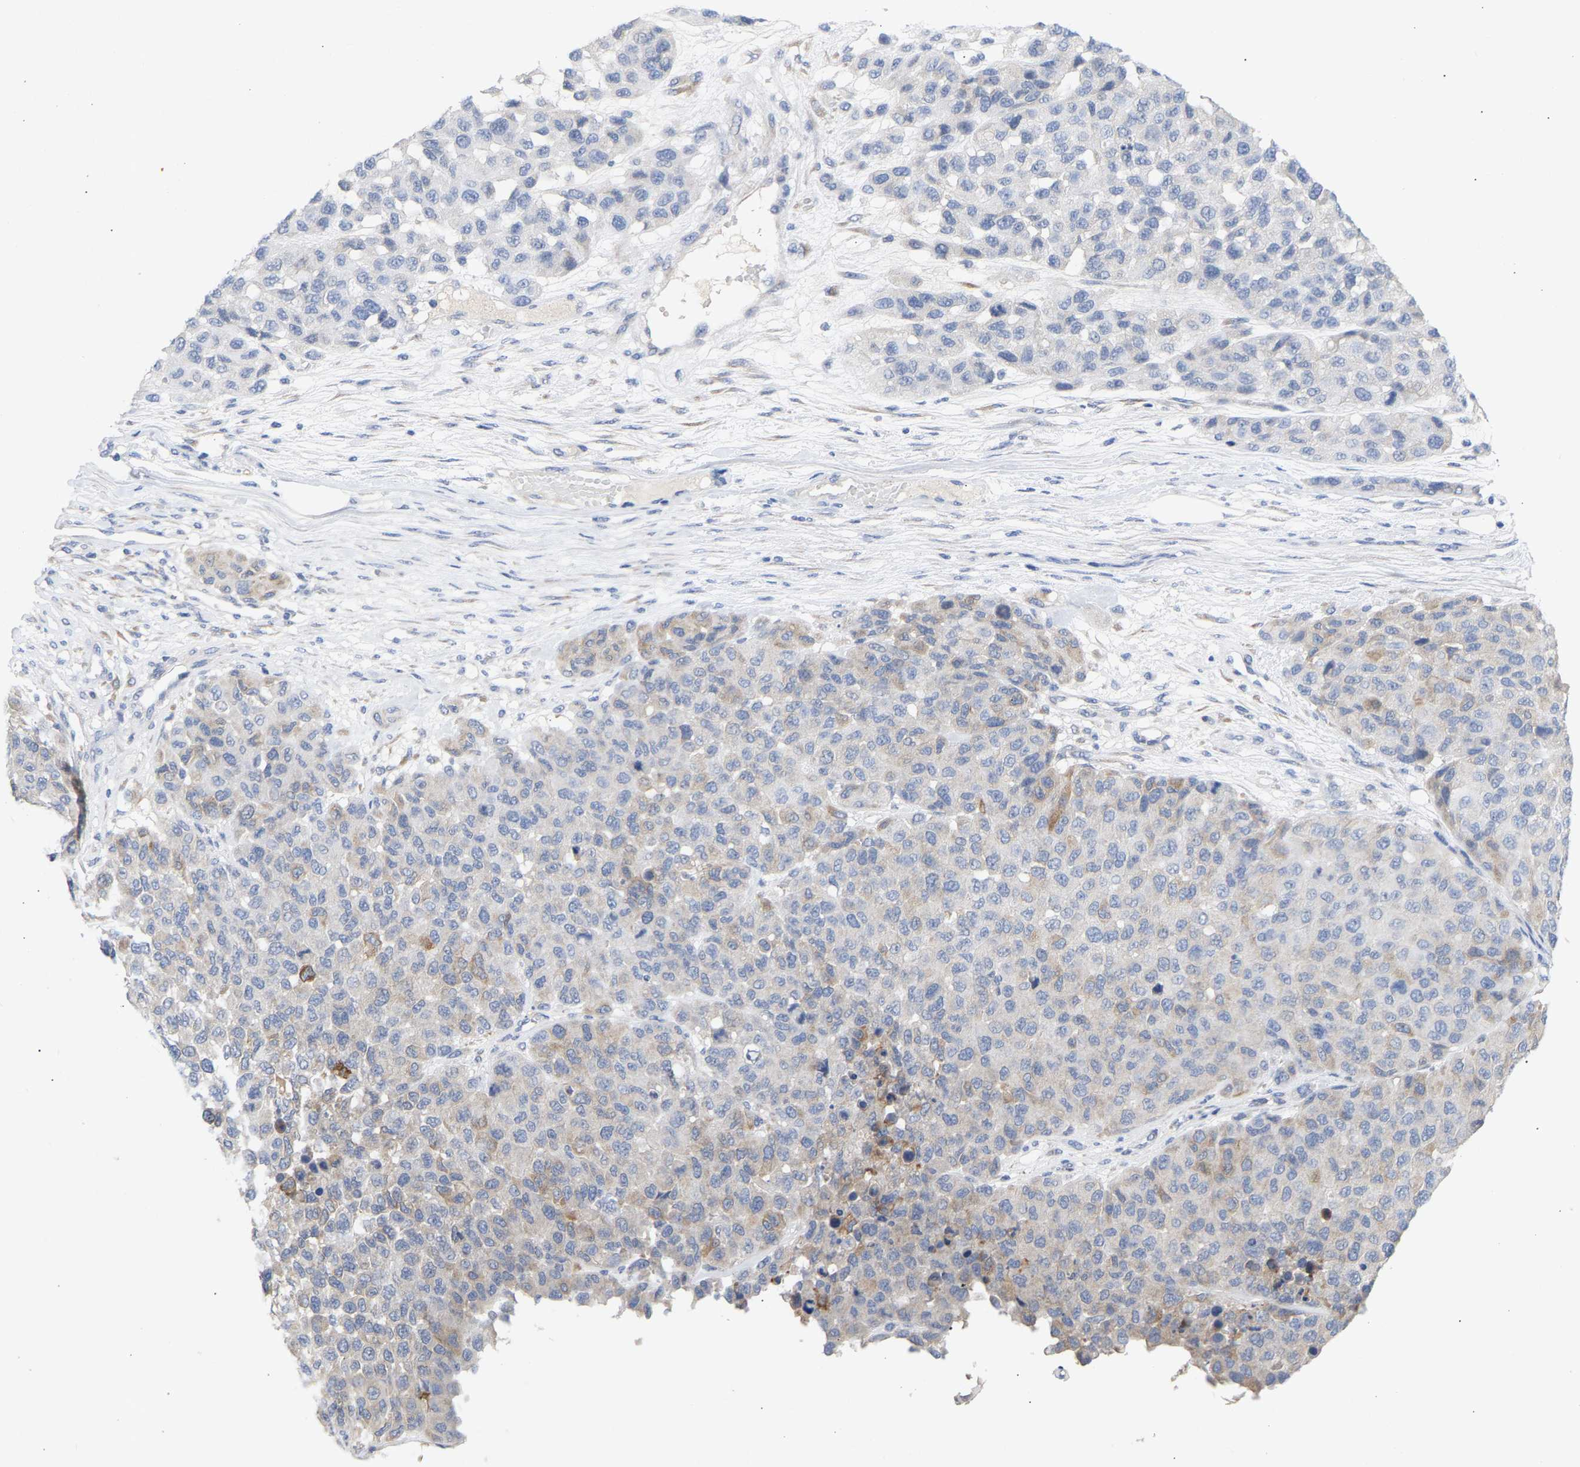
{"staining": {"intensity": "weak", "quantity": "<25%", "location": "cytoplasmic/membranous"}, "tissue": "melanoma", "cell_type": "Tumor cells", "image_type": "cancer", "snomed": [{"axis": "morphology", "description": "Malignant melanoma, NOS"}, {"axis": "topography", "description": "Skin"}], "caption": "Tumor cells are negative for protein expression in human melanoma.", "gene": "SELENOM", "patient": {"sex": "male", "age": 62}}